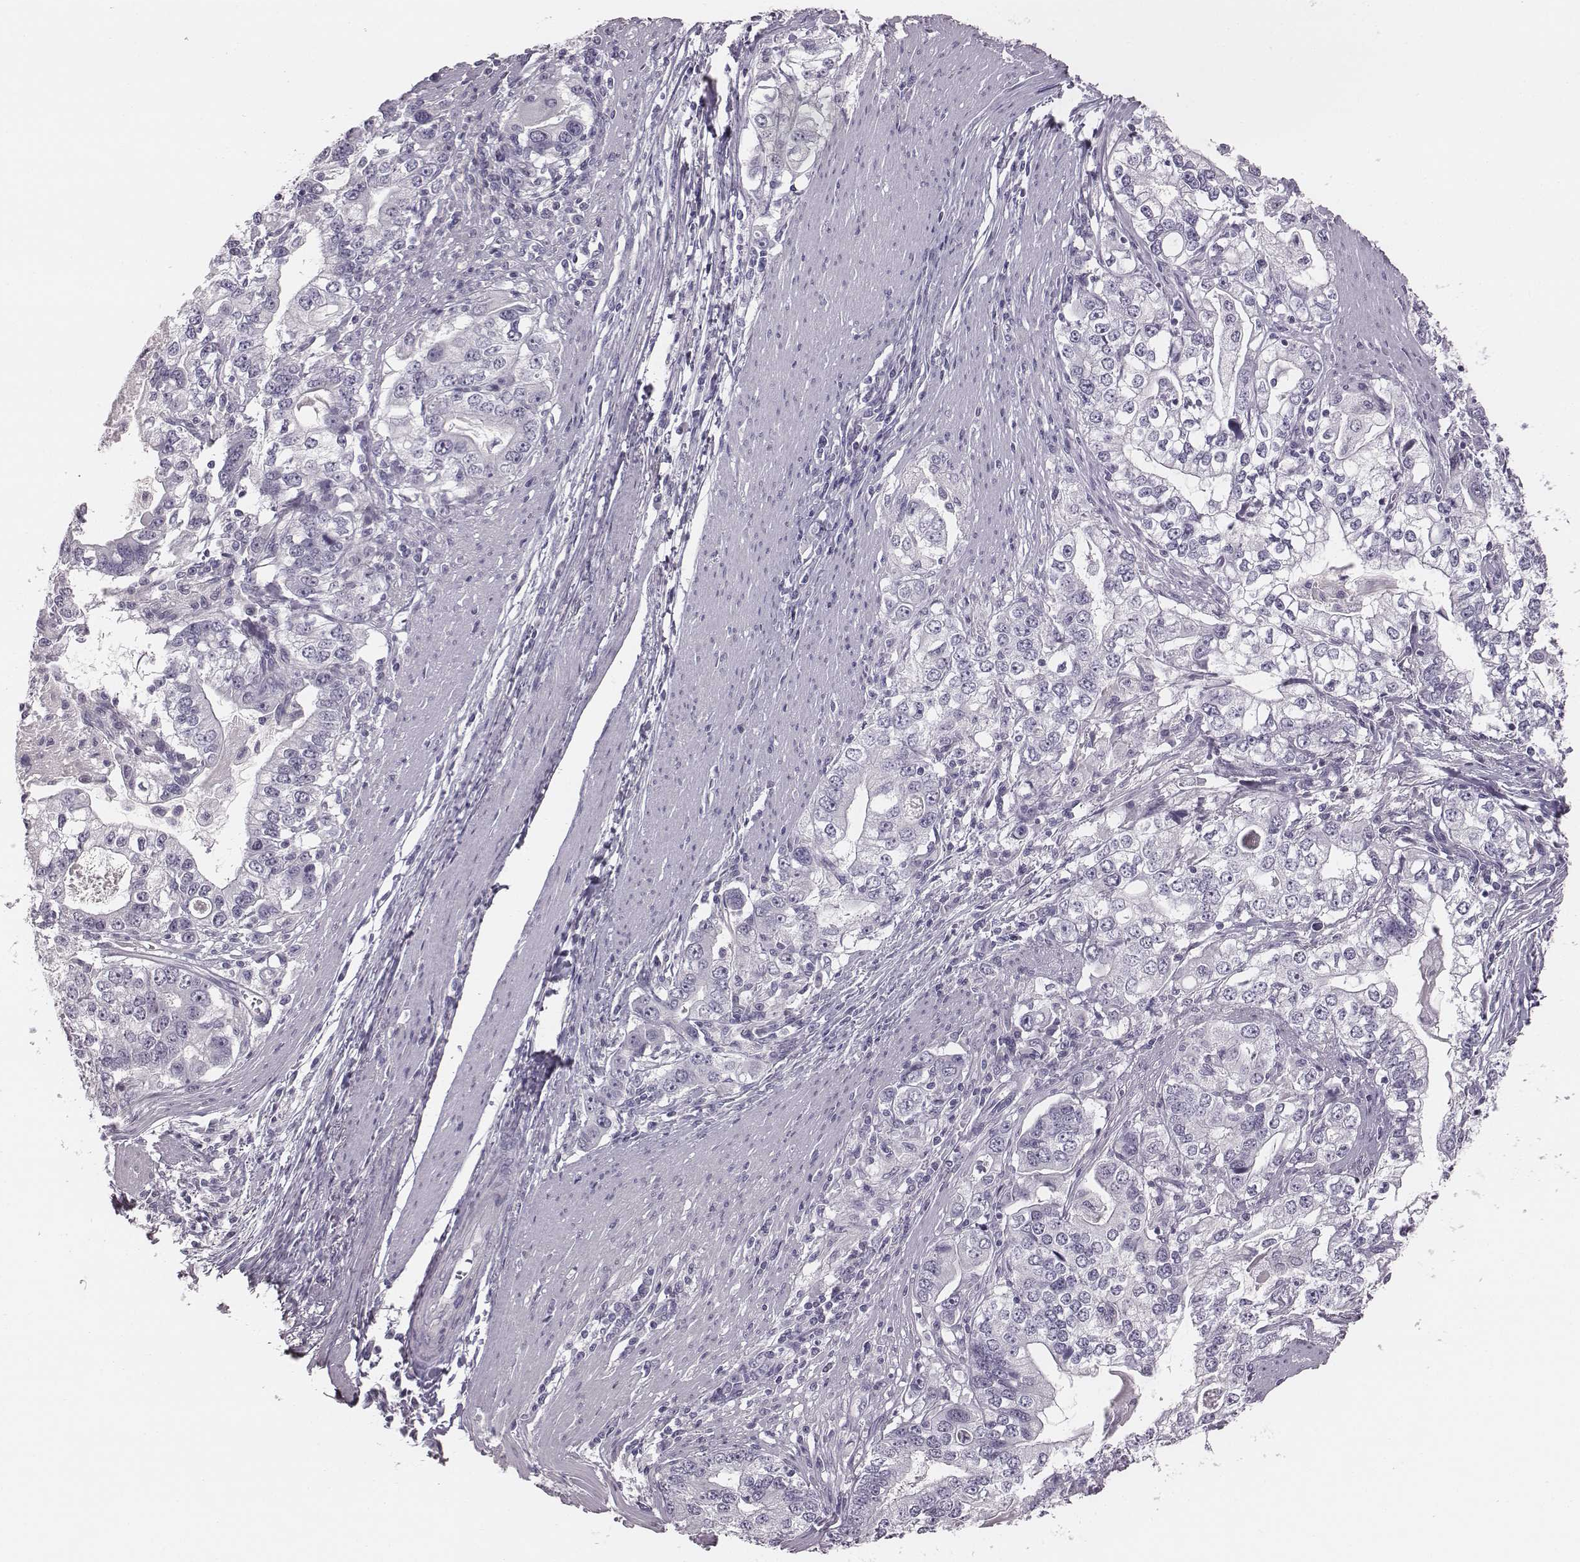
{"staining": {"intensity": "negative", "quantity": "none", "location": "none"}, "tissue": "stomach cancer", "cell_type": "Tumor cells", "image_type": "cancer", "snomed": [{"axis": "morphology", "description": "Adenocarcinoma, NOS"}, {"axis": "topography", "description": "Stomach, lower"}], "caption": "High magnification brightfield microscopy of stomach cancer (adenocarcinoma) stained with DAB (3,3'-diaminobenzidine) (brown) and counterstained with hematoxylin (blue): tumor cells show no significant expression. (Stains: DAB (3,3'-diaminobenzidine) immunohistochemistry (IHC) with hematoxylin counter stain, Microscopy: brightfield microscopy at high magnification).", "gene": "PDE8B", "patient": {"sex": "female", "age": 72}}